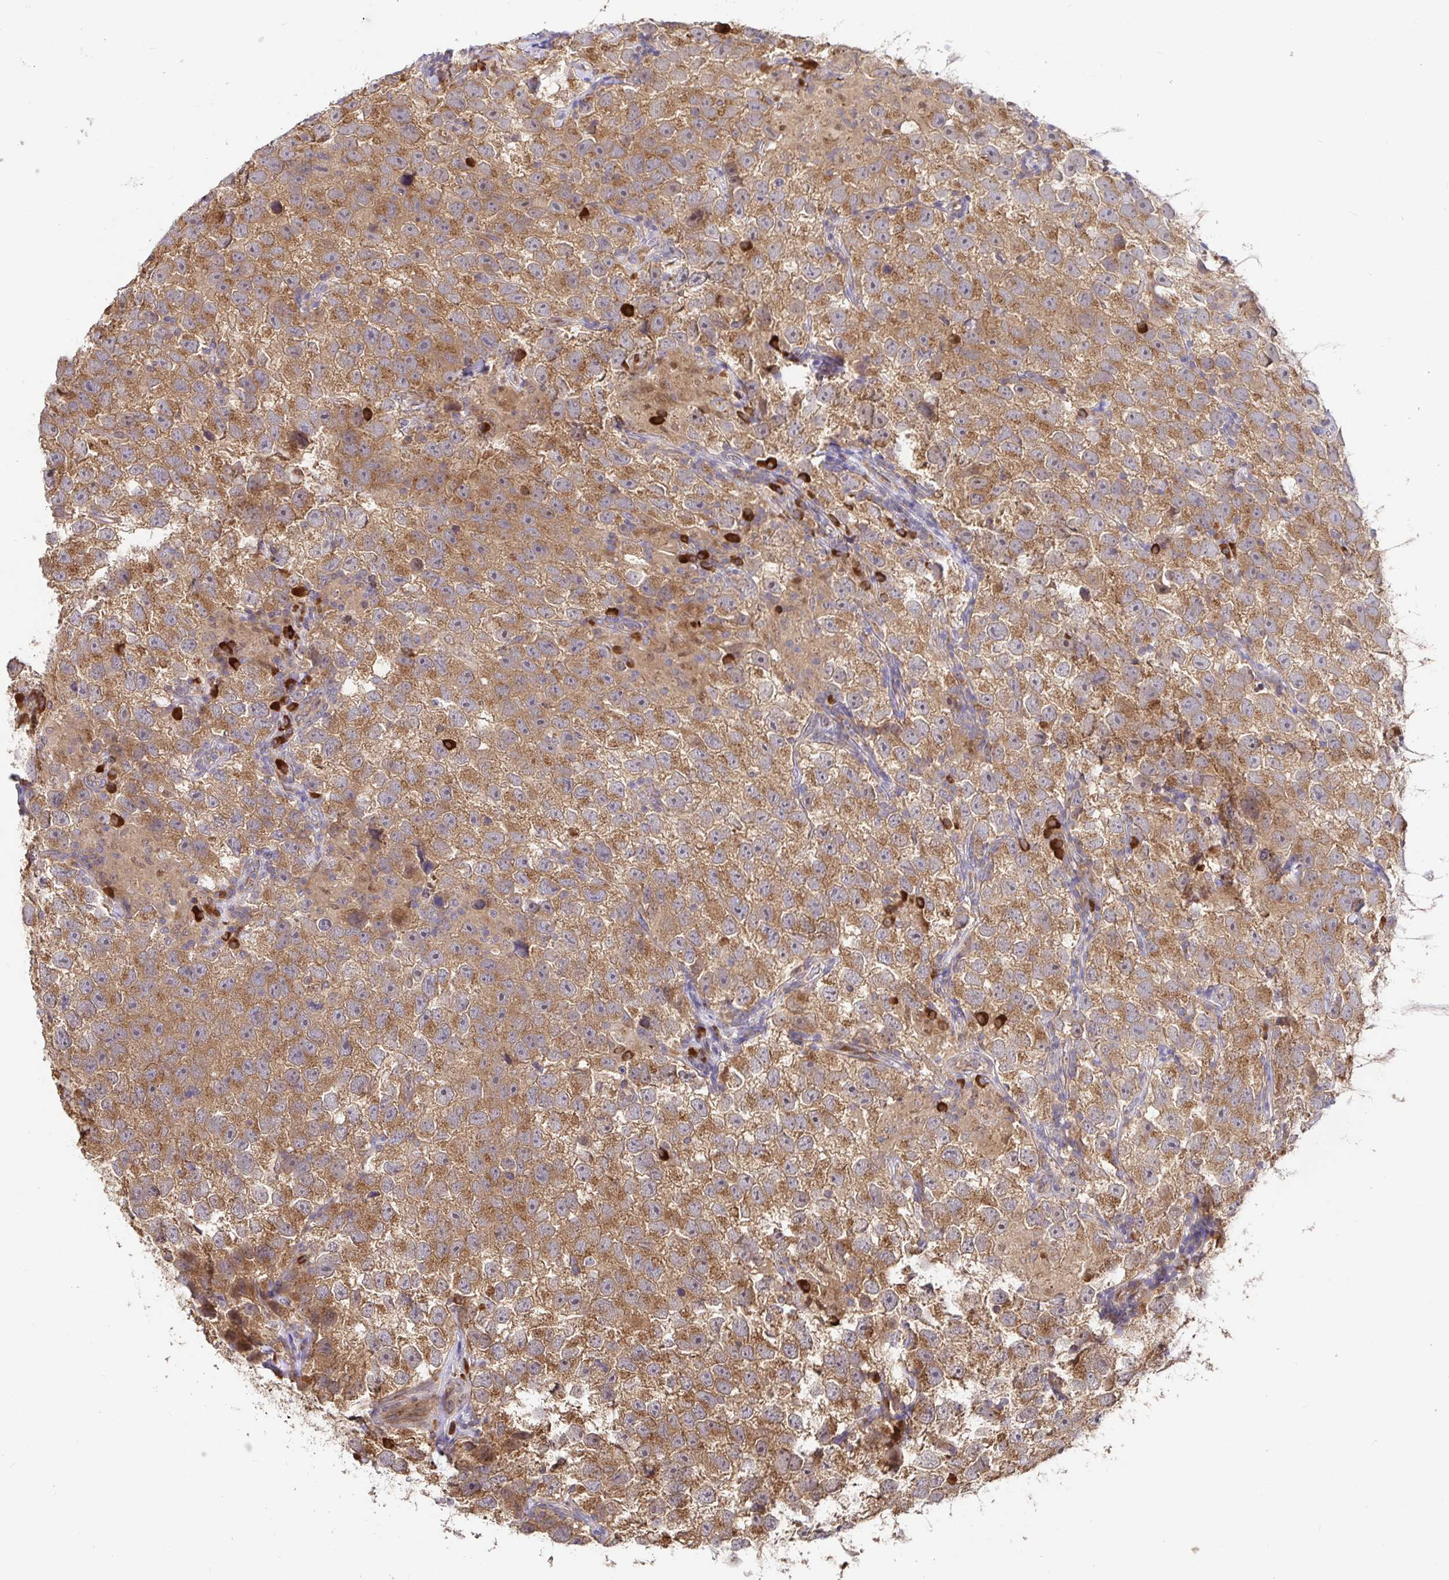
{"staining": {"intensity": "moderate", "quantity": ">75%", "location": "cytoplasmic/membranous"}, "tissue": "testis cancer", "cell_type": "Tumor cells", "image_type": "cancer", "snomed": [{"axis": "morphology", "description": "Seminoma, NOS"}, {"axis": "topography", "description": "Testis"}], "caption": "Human testis cancer (seminoma) stained for a protein (brown) reveals moderate cytoplasmic/membranous positive positivity in approximately >75% of tumor cells.", "gene": "ELP1", "patient": {"sex": "male", "age": 26}}